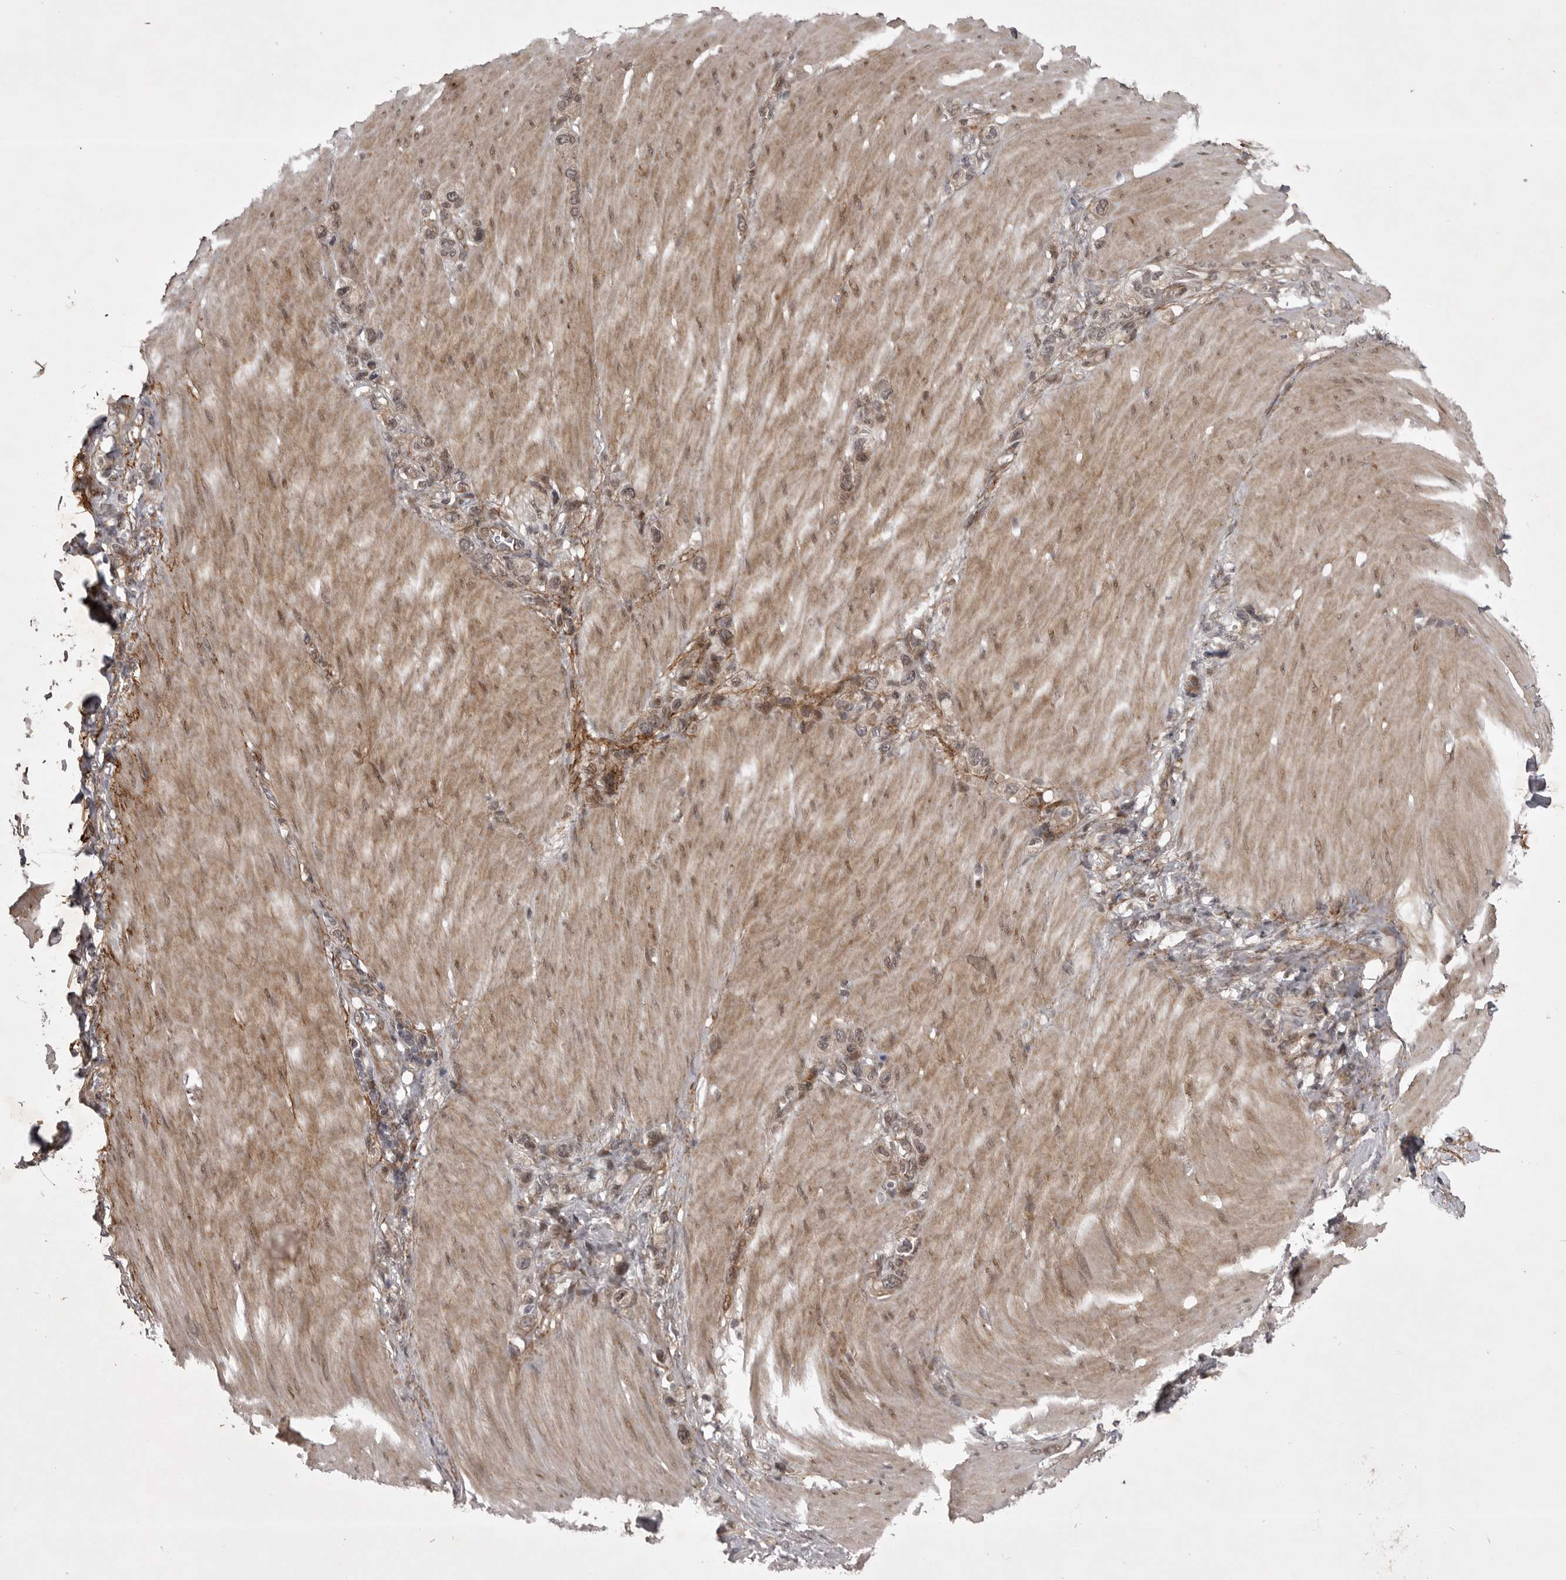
{"staining": {"intensity": "moderate", "quantity": "<25%", "location": "cytoplasmic/membranous"}, "tissue": "stomach cancer", "cell_type": "Tumor cells", "image_type": "cancer", "snomed": [{"axis": "morphology", "description": "Adenocarcinoma, NOS"}, {"axis": "topography", "description": "Stomach"}], "caption": "High-magnification brightfield microscopy of adenocarcinoma (stomach) stained with DAB (brown) and counterstained with hematoxylin (blue). tumor cells exhibit moderate cytoplasmic/membranous positivity is appreciated in about<25% of cells.", "gene": "SNX16", "patient": {"sex": "female", "age": 65}}